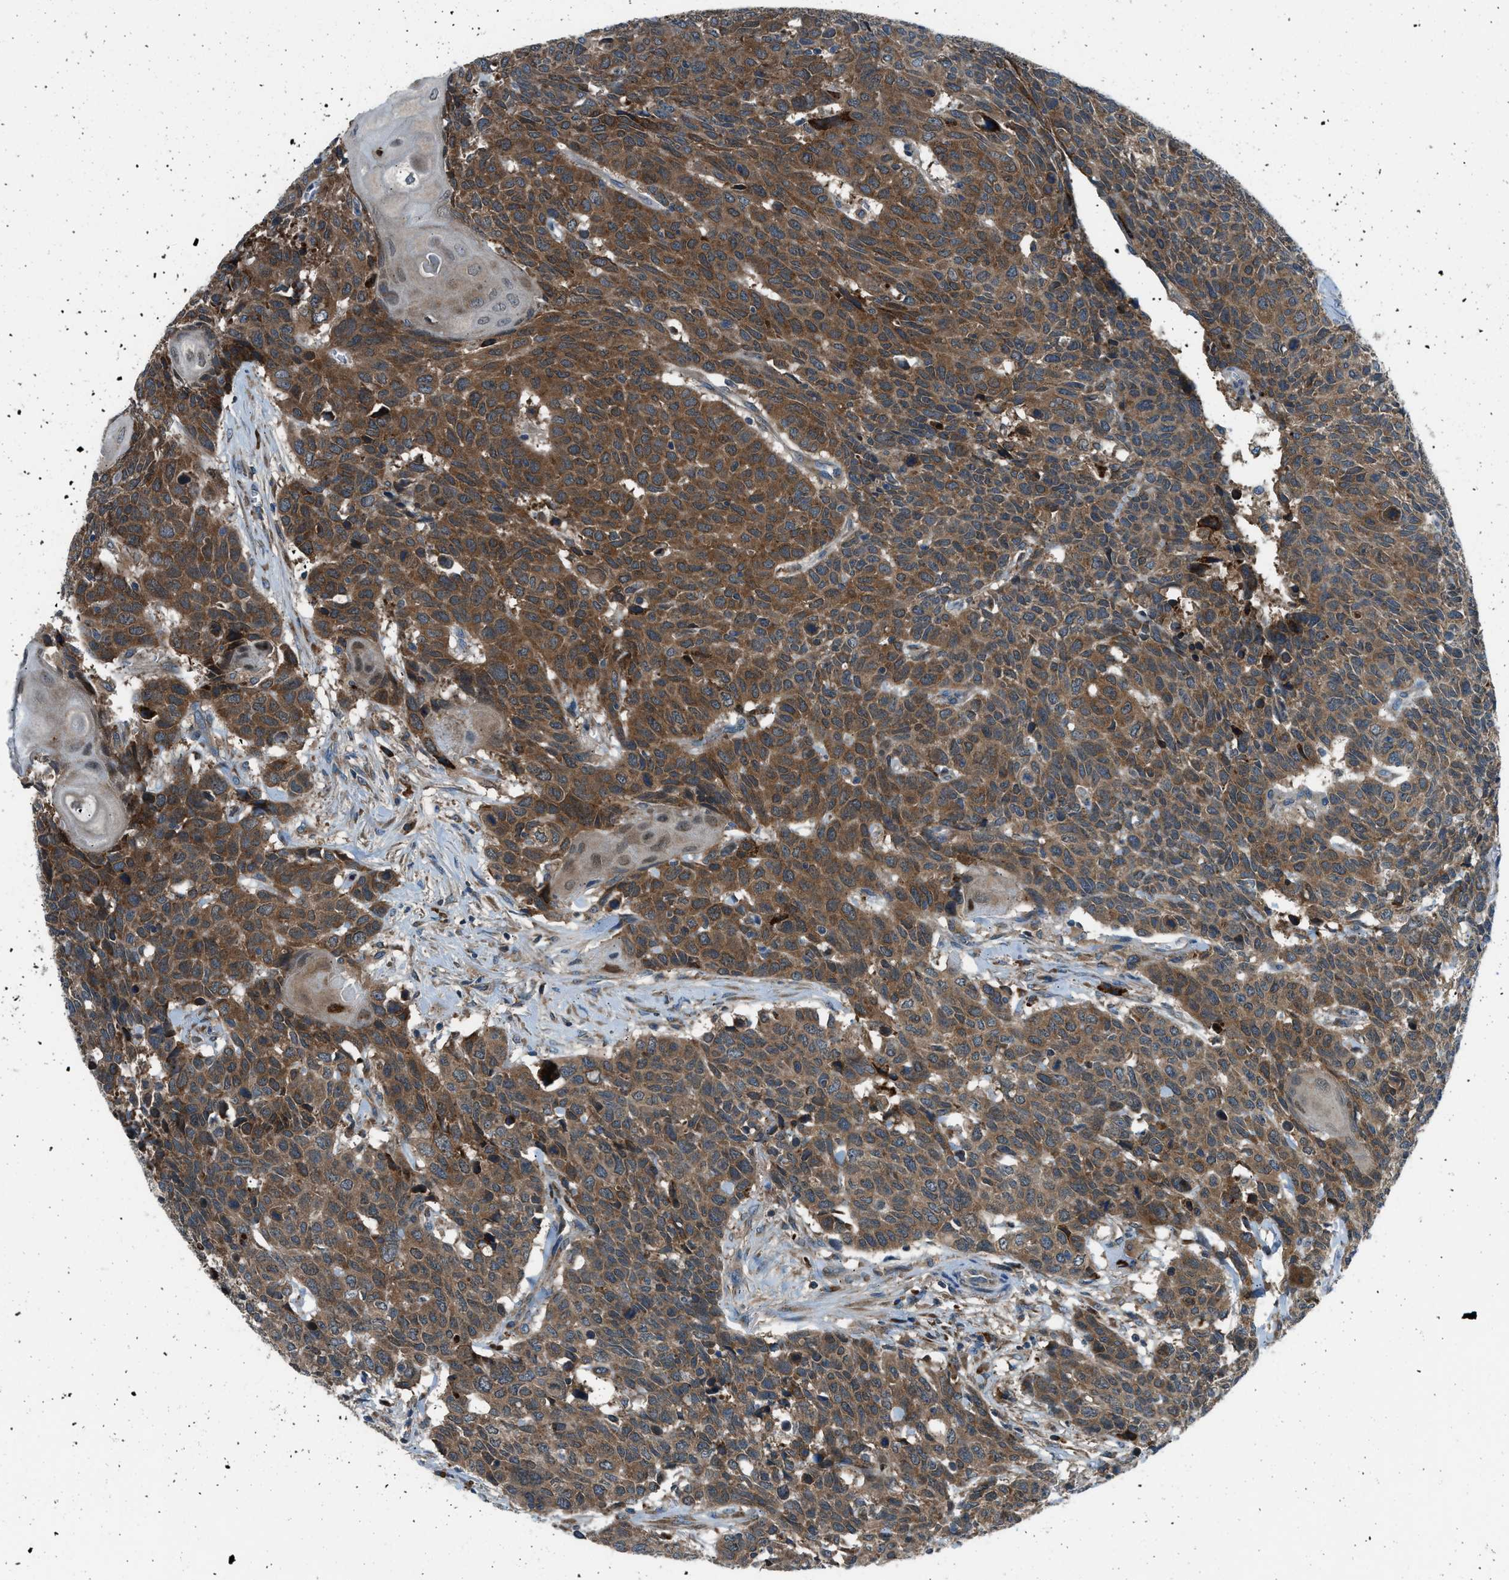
{"staining": {"intensity": "strong", "quantity": ">75%", "location": "cytoplasmic/membranous"}, "tissue": "head and neck cancer", "cell_type": "Tumor cells", "image_type": "cancer", "snomed": [{"axis": "morphology", "description": "Squamous cell carcinoma, NOS"}, {"axis": "topography", "description": "Head-Neck"}], "caption": "Strong cytoplasmic/membranous positivity is identified in about >75% of tumor cells in head and neck cancer.", "gene": "EDARADD", "patient": {"sex": "male", "age": 66}}